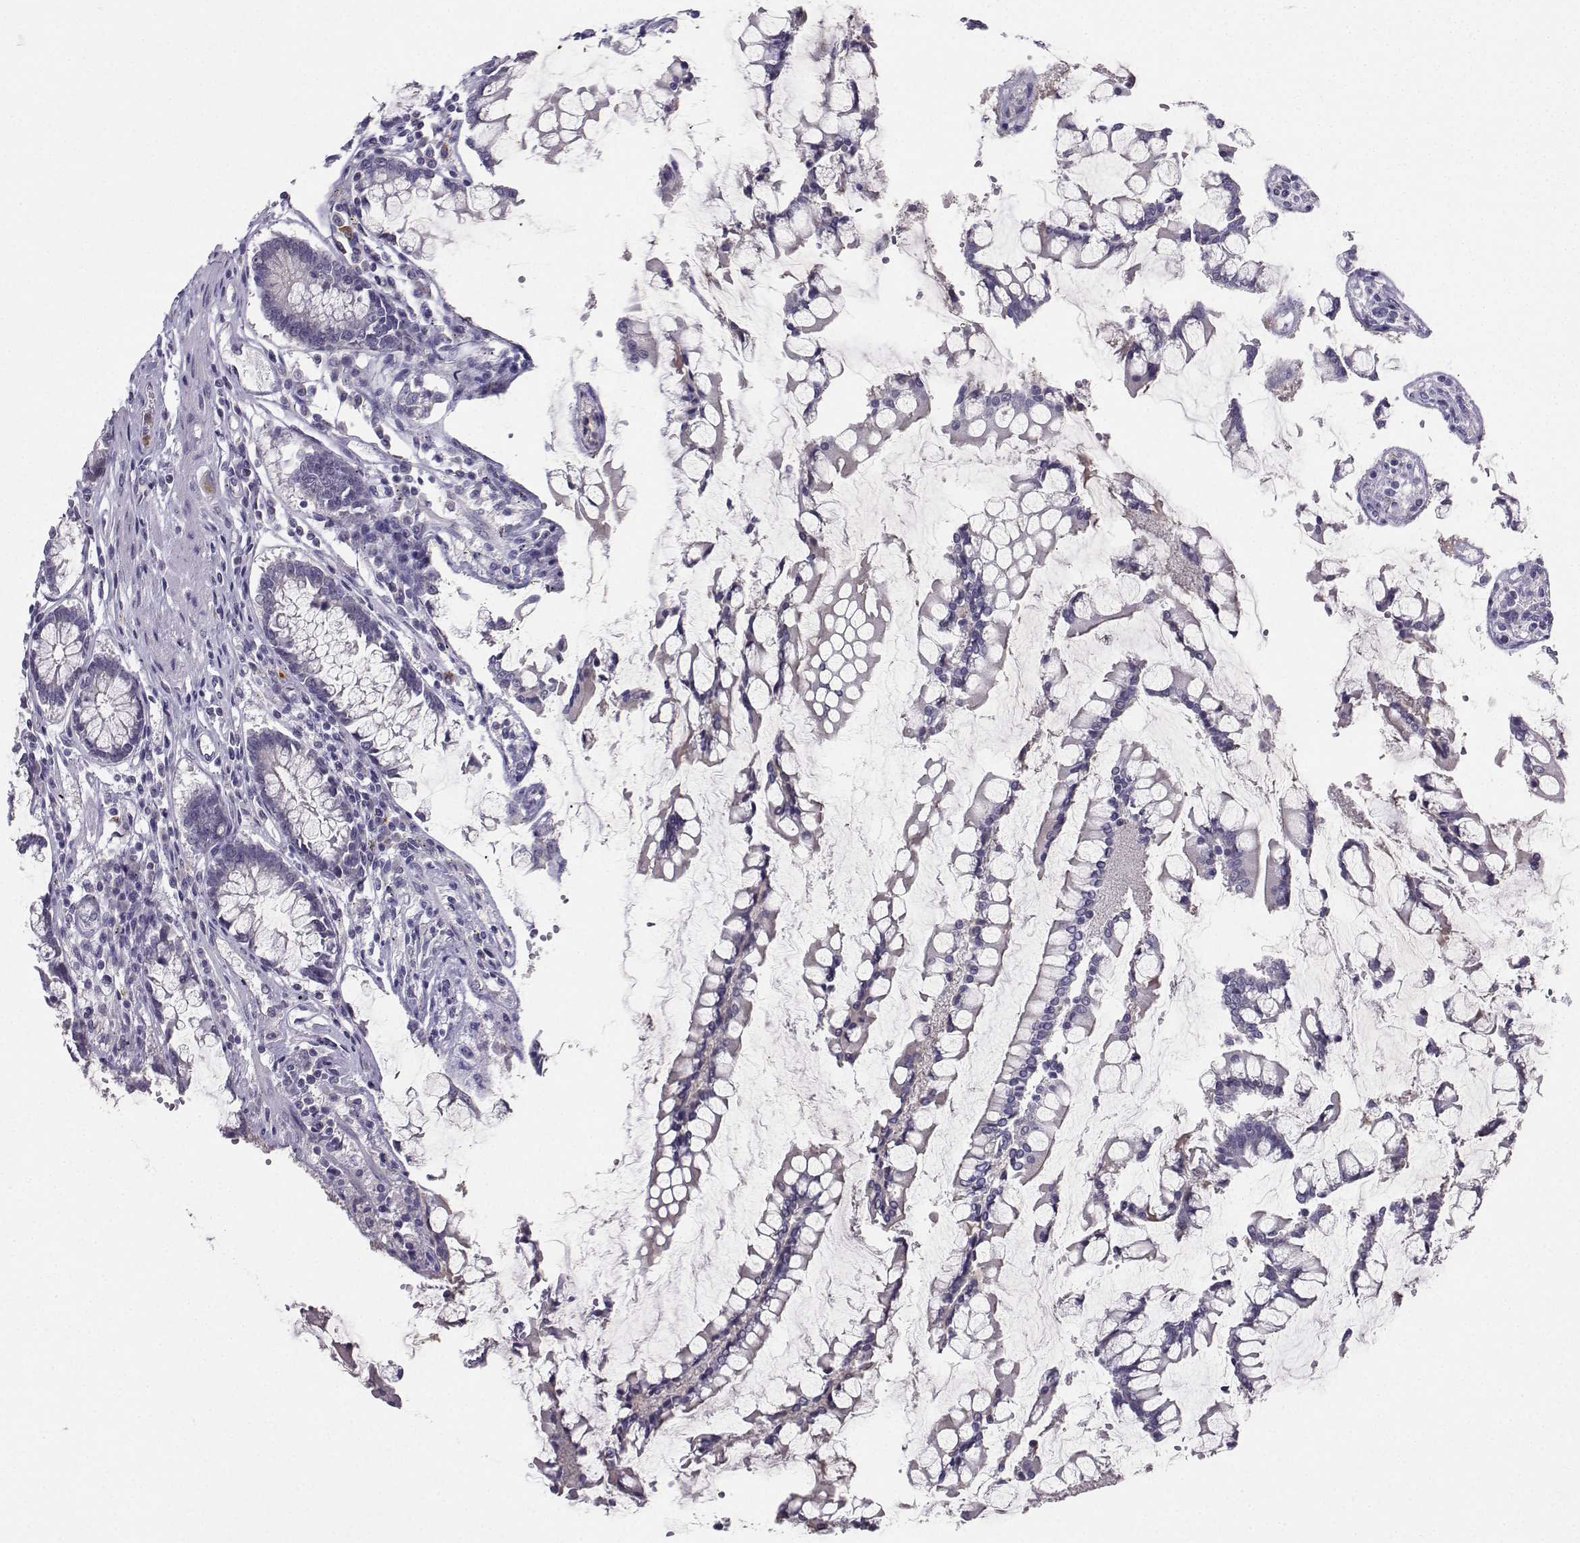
{"staining": {"intensity": "negative", "quantity": "none", "location": "none"}, "tissue": "carcinoid", "cell_type": "Tumor cells", "image_type": "cancer", "snomed": [{"axis": "morphology", "description": "Carcinoid, malignant, NOS"}, {"axis": "topography", "description": "Small intestine"}], "caption": "Tumor cells are negative for protein expression in human malignant carcinoid.", "gene": "CALY", "patient": {"sex": "female", "age": 65}}